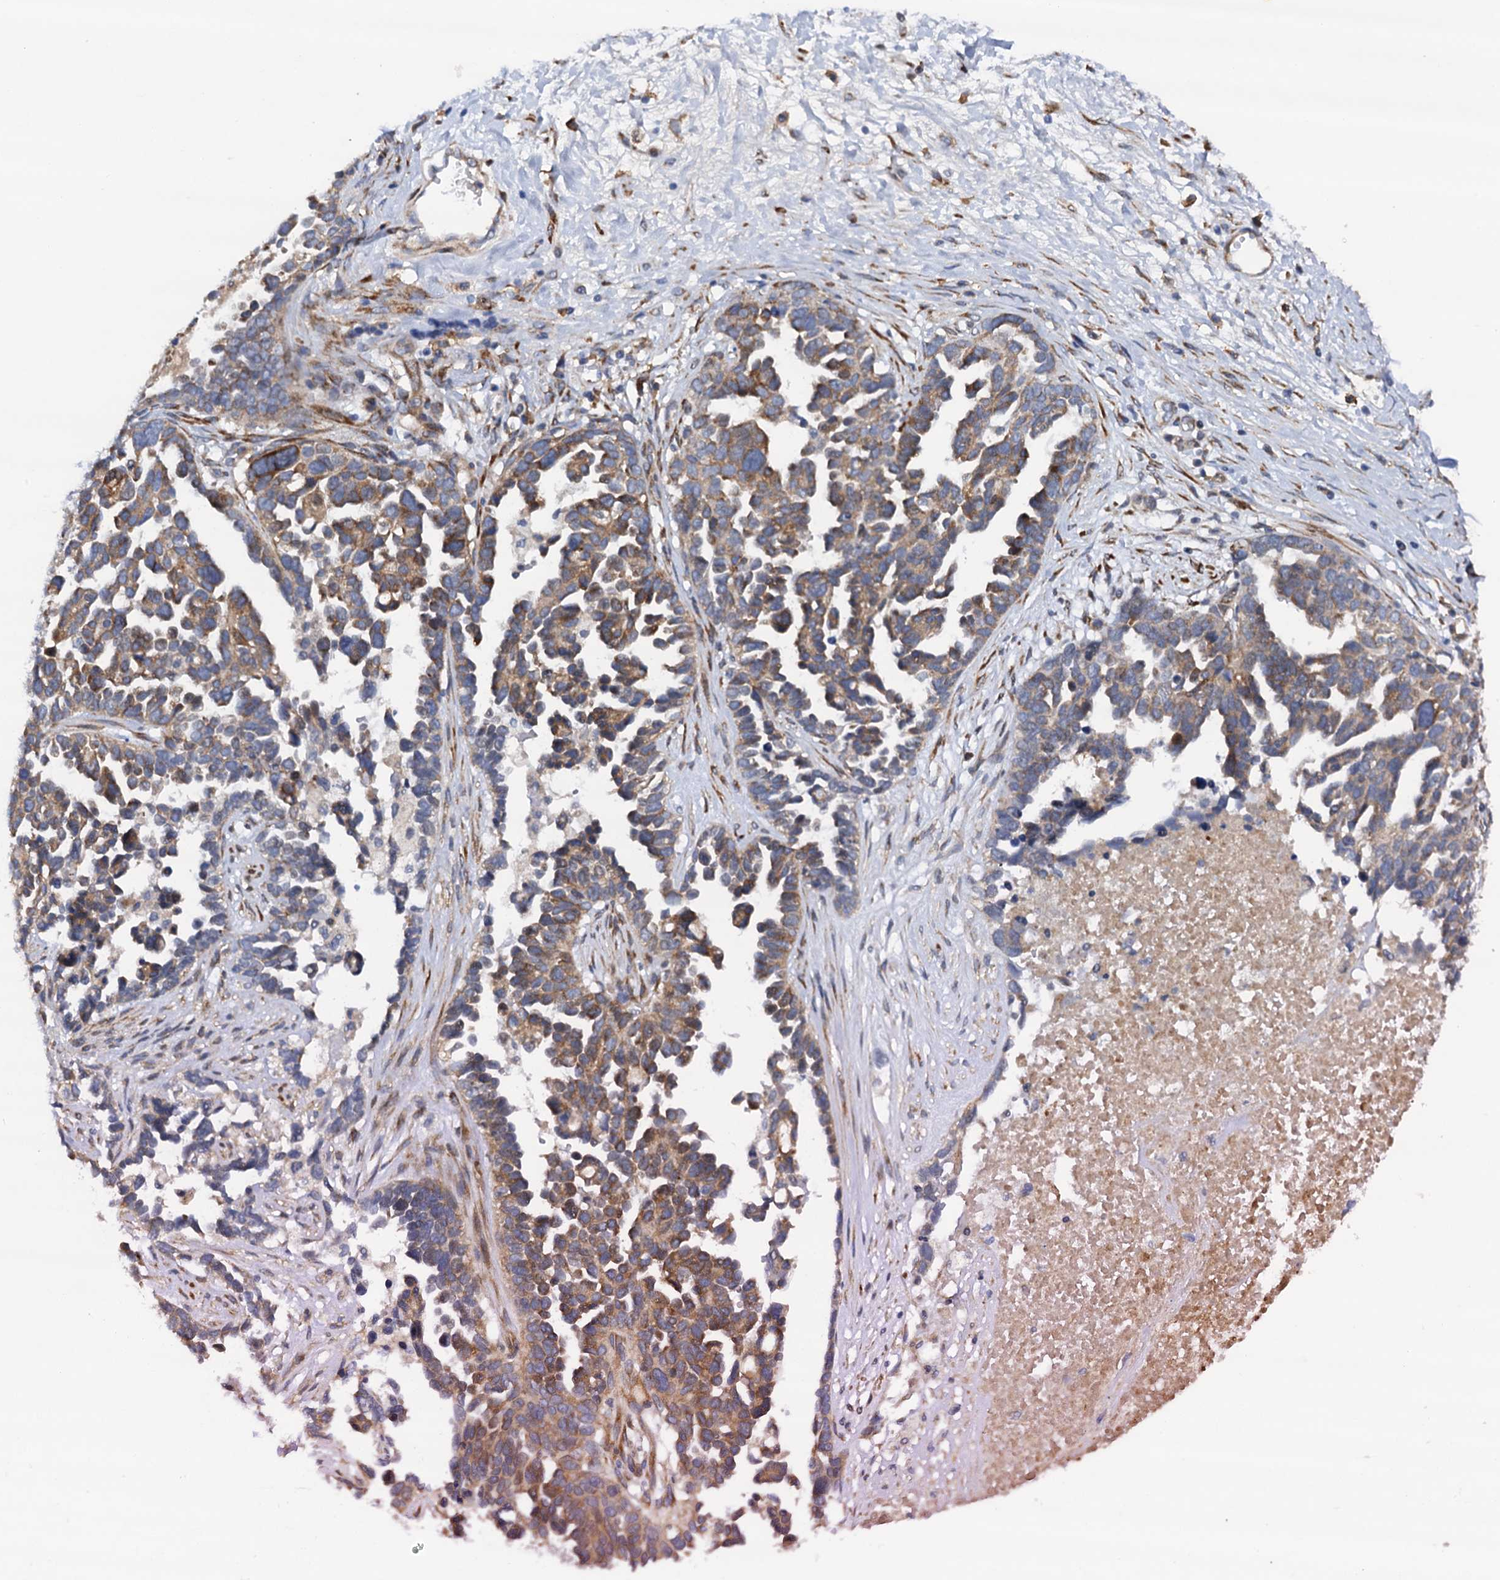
{"staining": {"intensity": "moderate", "quantity": ">75%", "location": "cytoplasmic/membranous"}, "tissue": "ovarian cancer", "cell_type": "Tumor cells", "image_type": "cancer", "snomed": [{"axis": "morphology", "description": "Cystadenocarcinoma, serous, NOS"}, {"axis": "topography", "description": "Ovary"}], "caption": "Immunohistochemical staining of ovarian serous cystadenocarcinoma demonstrates medium levels of moderate cytoplasmic/membranous protein expression in about >75% of tumor cells. (DAB (3,3'-diaminobenzidine) IHC with brightfield microscopy, high magnification).", "gene": "RASSF9", "patient": {"sex": "female", "age": 54}}